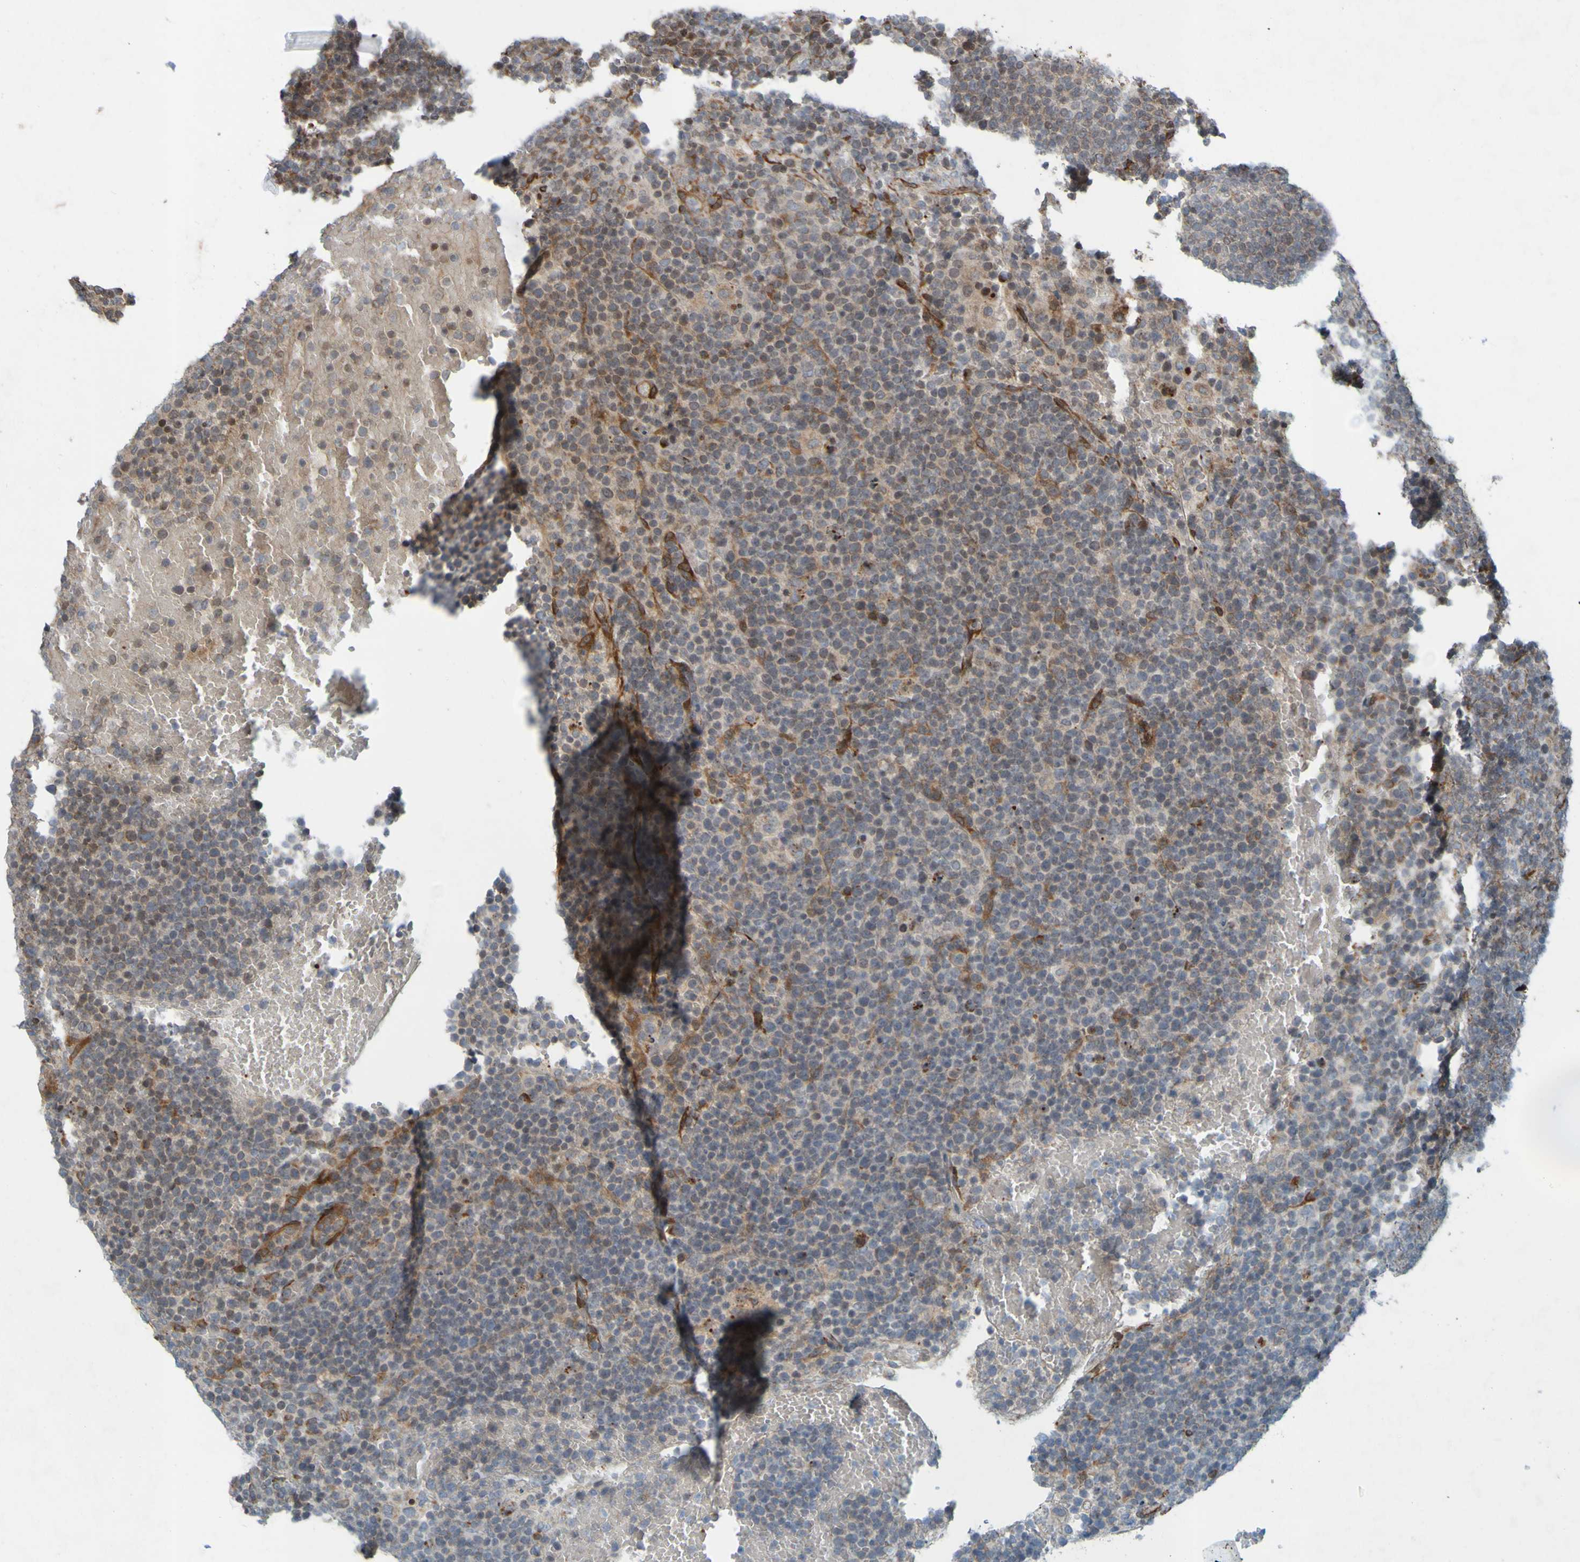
{"staining": {"intensity": "moderate", "quantity": "<25%", "location": "cytoplasmic/membranous"}, "tissue": "lymphoma", "cell_type": "Tumor cells", "image_type": "cancer", "snomed": [{"axis": "morphology", "description": "Malignant lymphoma, non-Hodgkin's type, High grade"}, {"axis": "topography", "description": "Lymph node"}], "caption": "An immunohistochemistry (IHC) image of neoplastic tissue is shown. Protein staining in brown labels moderate cytoplasmic/membranous positivity in lymphoma within tumor cells.", "gene": "GUCY1A1", "patient": {"sex": "male", "age": 61}}